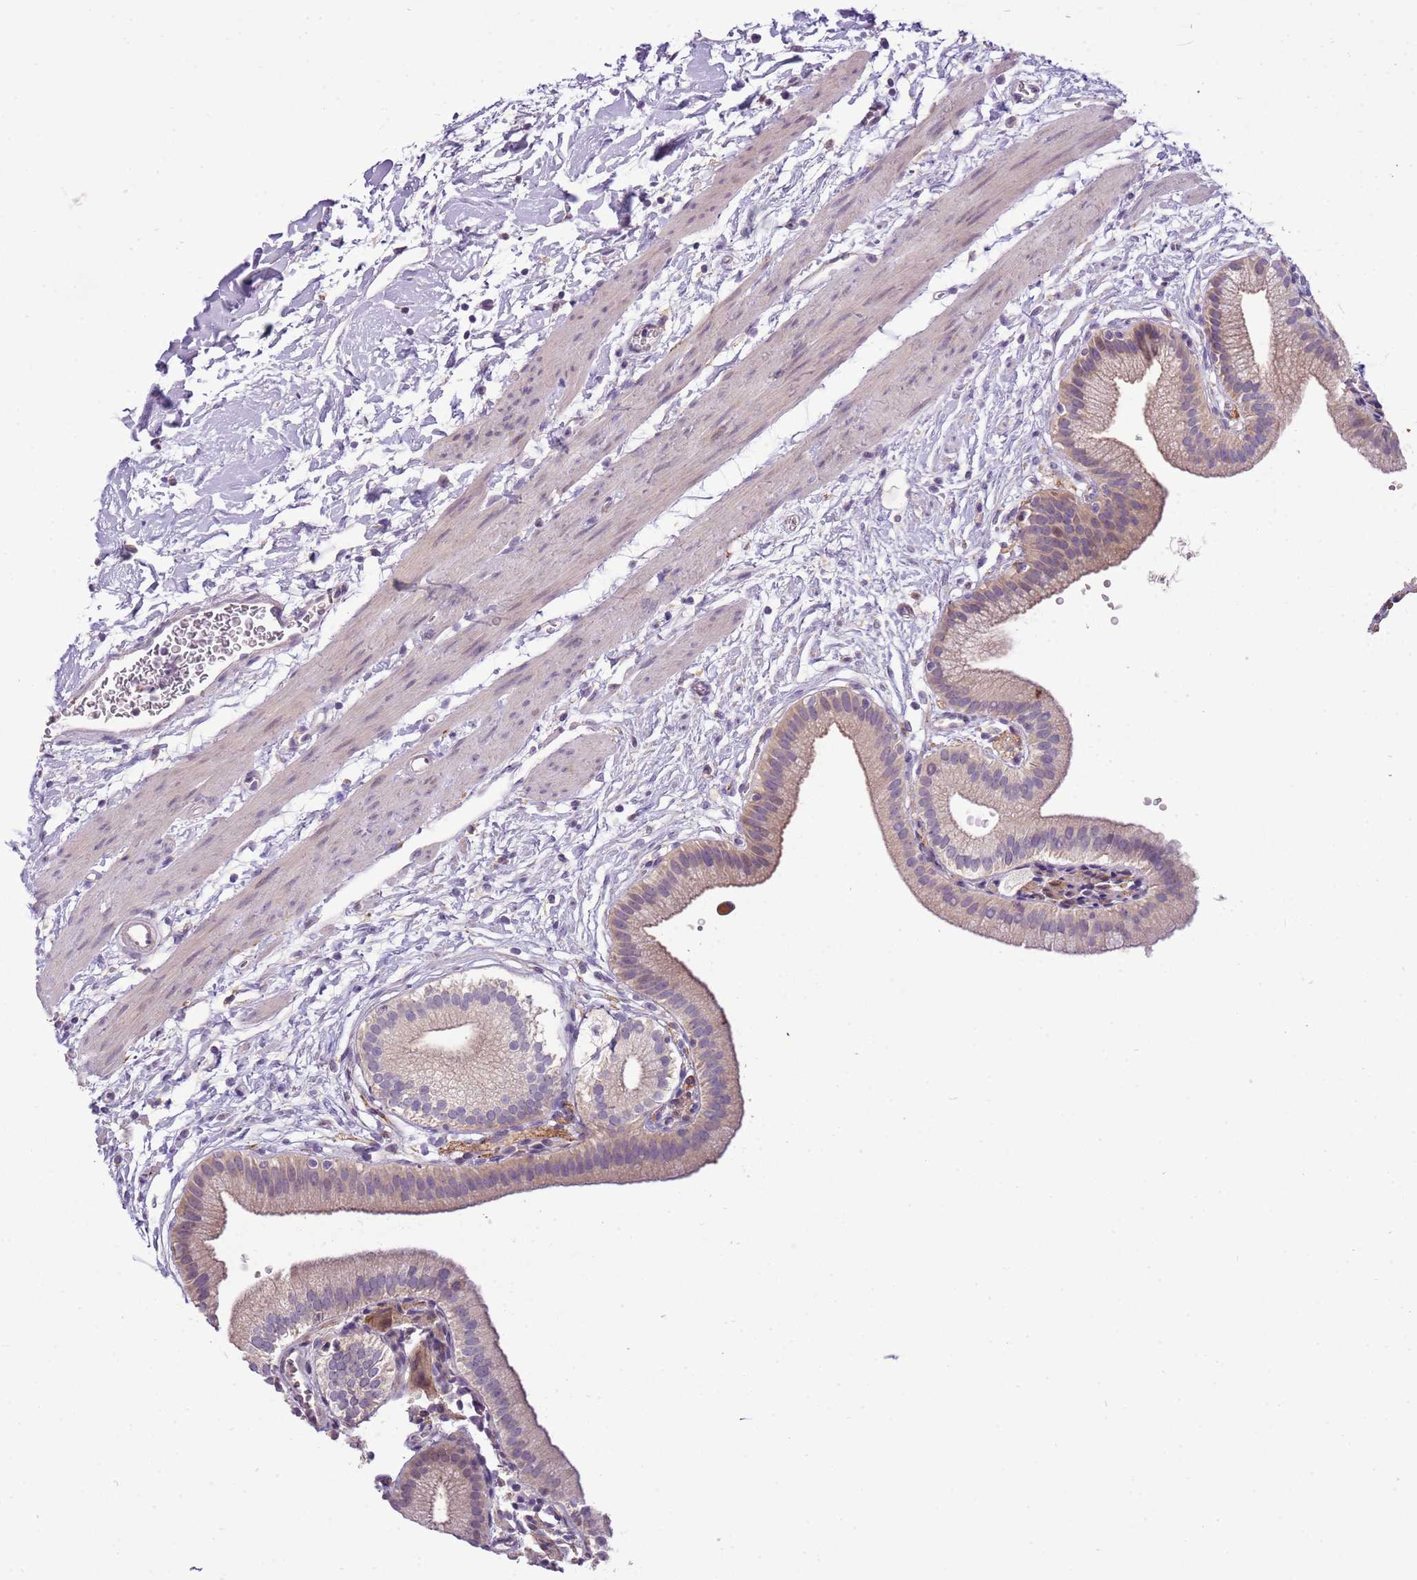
{"staining": {"intensity": "weak", "quantity": "25%-75%", "location": "cytoplasmic/membranous"}, "tissue": "gallbladder", "cell_type": "Glandular cells", "image_type": "normal", "snomed": [{"axis": "morphology", "description": "Normal tissue, NOS"}, {"axis": "topography", "description": "Gallbladder"}], "caption": "The micrograph shows staining of benign gallbladder, revealing weak cytoplasmic/membranous protein expression (brown color) within glandular cells.", "gene": "SCAMP5", "patient": {"sex": "male", "age": 55}}